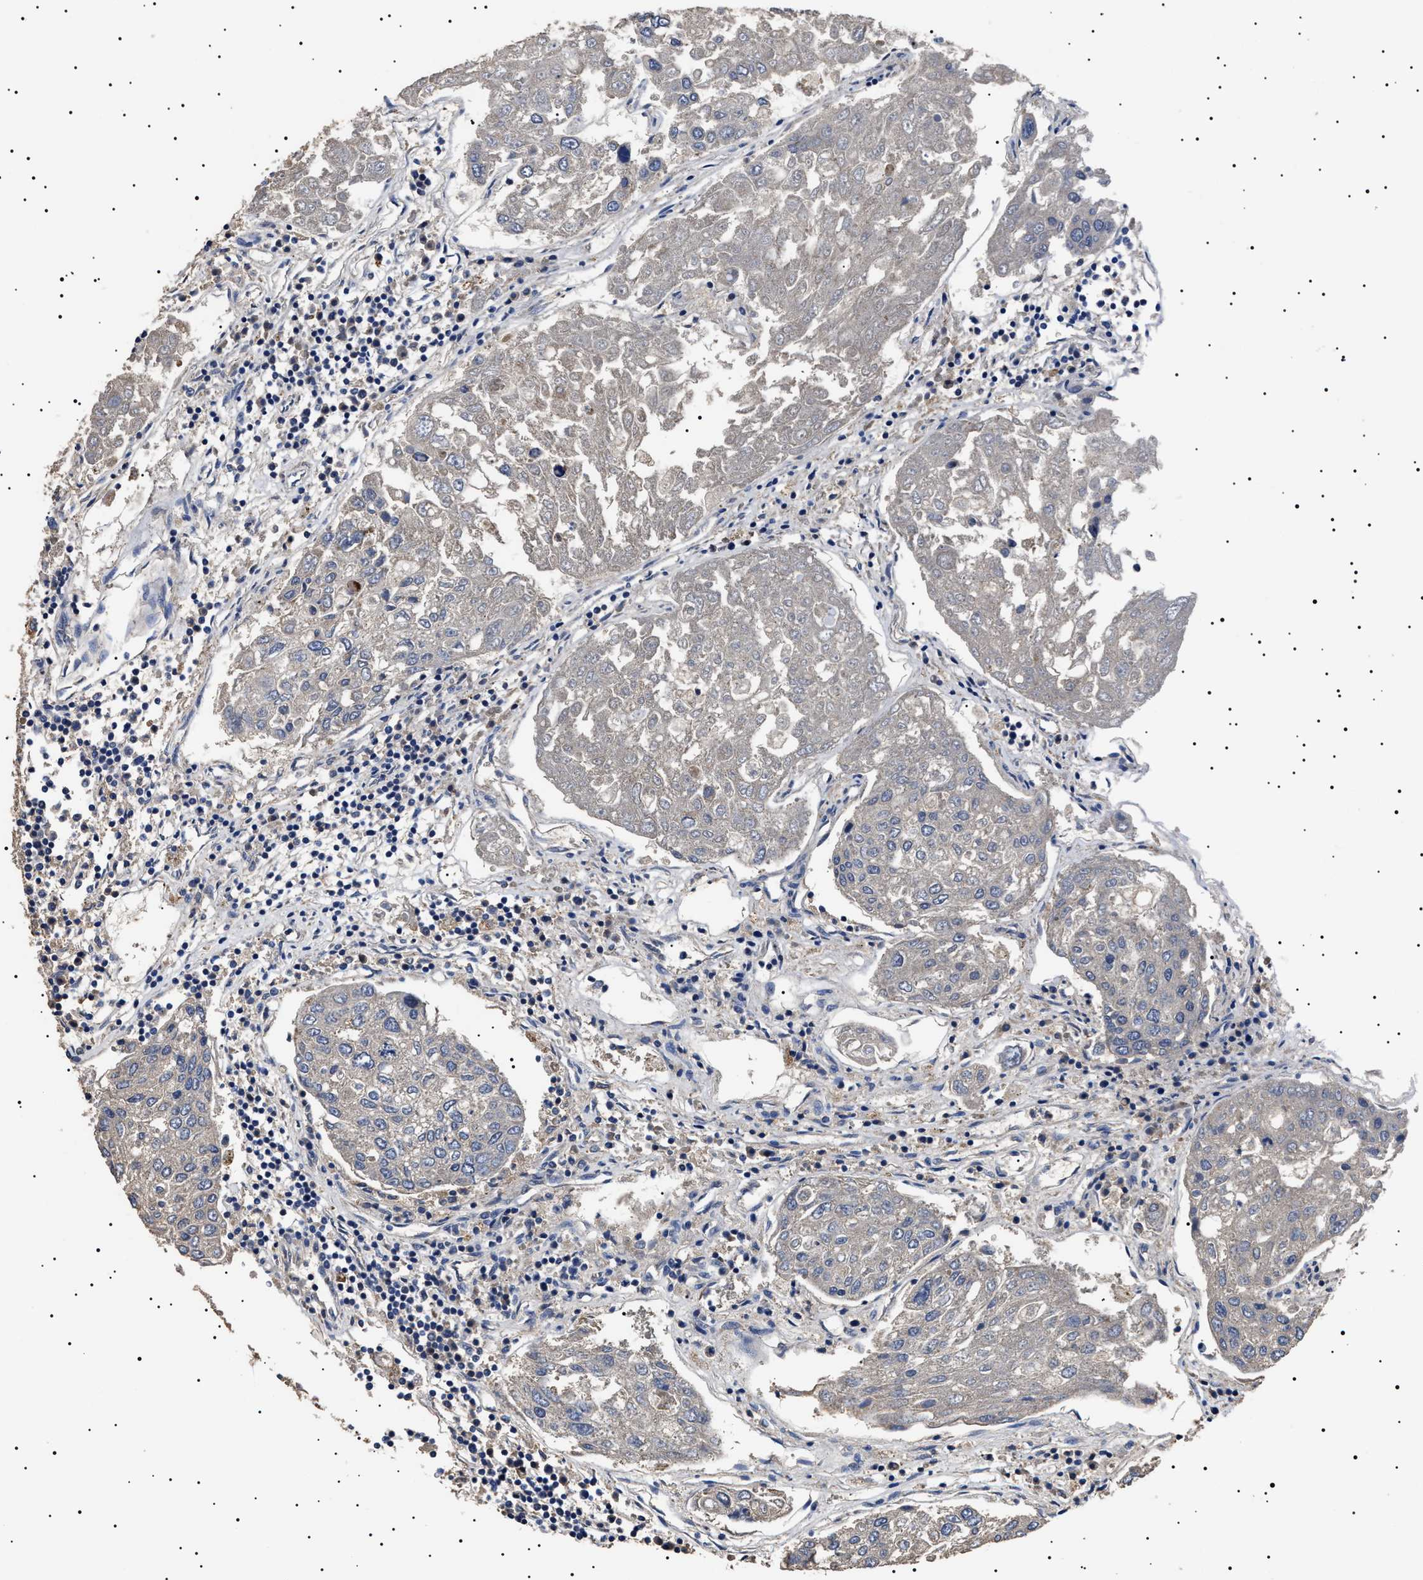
{"staining": {"intensity": "negative", "quantity": "none", "location": "none"}, "tissue": "urothelial cancer", "cell_type": "Tumor cells", "image_type": "cancer", "snomed": [{"axis": "morphology", "description": "Urothelial carcinoma, High grade"}, {"axis": "topography", "description": "Lymph node"}, {"axis": "topography", "description": "Urinary bladder"}], "caption": "The histopathology image reveals no significant positivity in tumor cells of high-grade urothelial carcinoma. (DAB (3,3'-diaminobenzidine) IHC, high magnification).", "gene": "RAB34", "patient": {"sex": "male", "age": 51}}